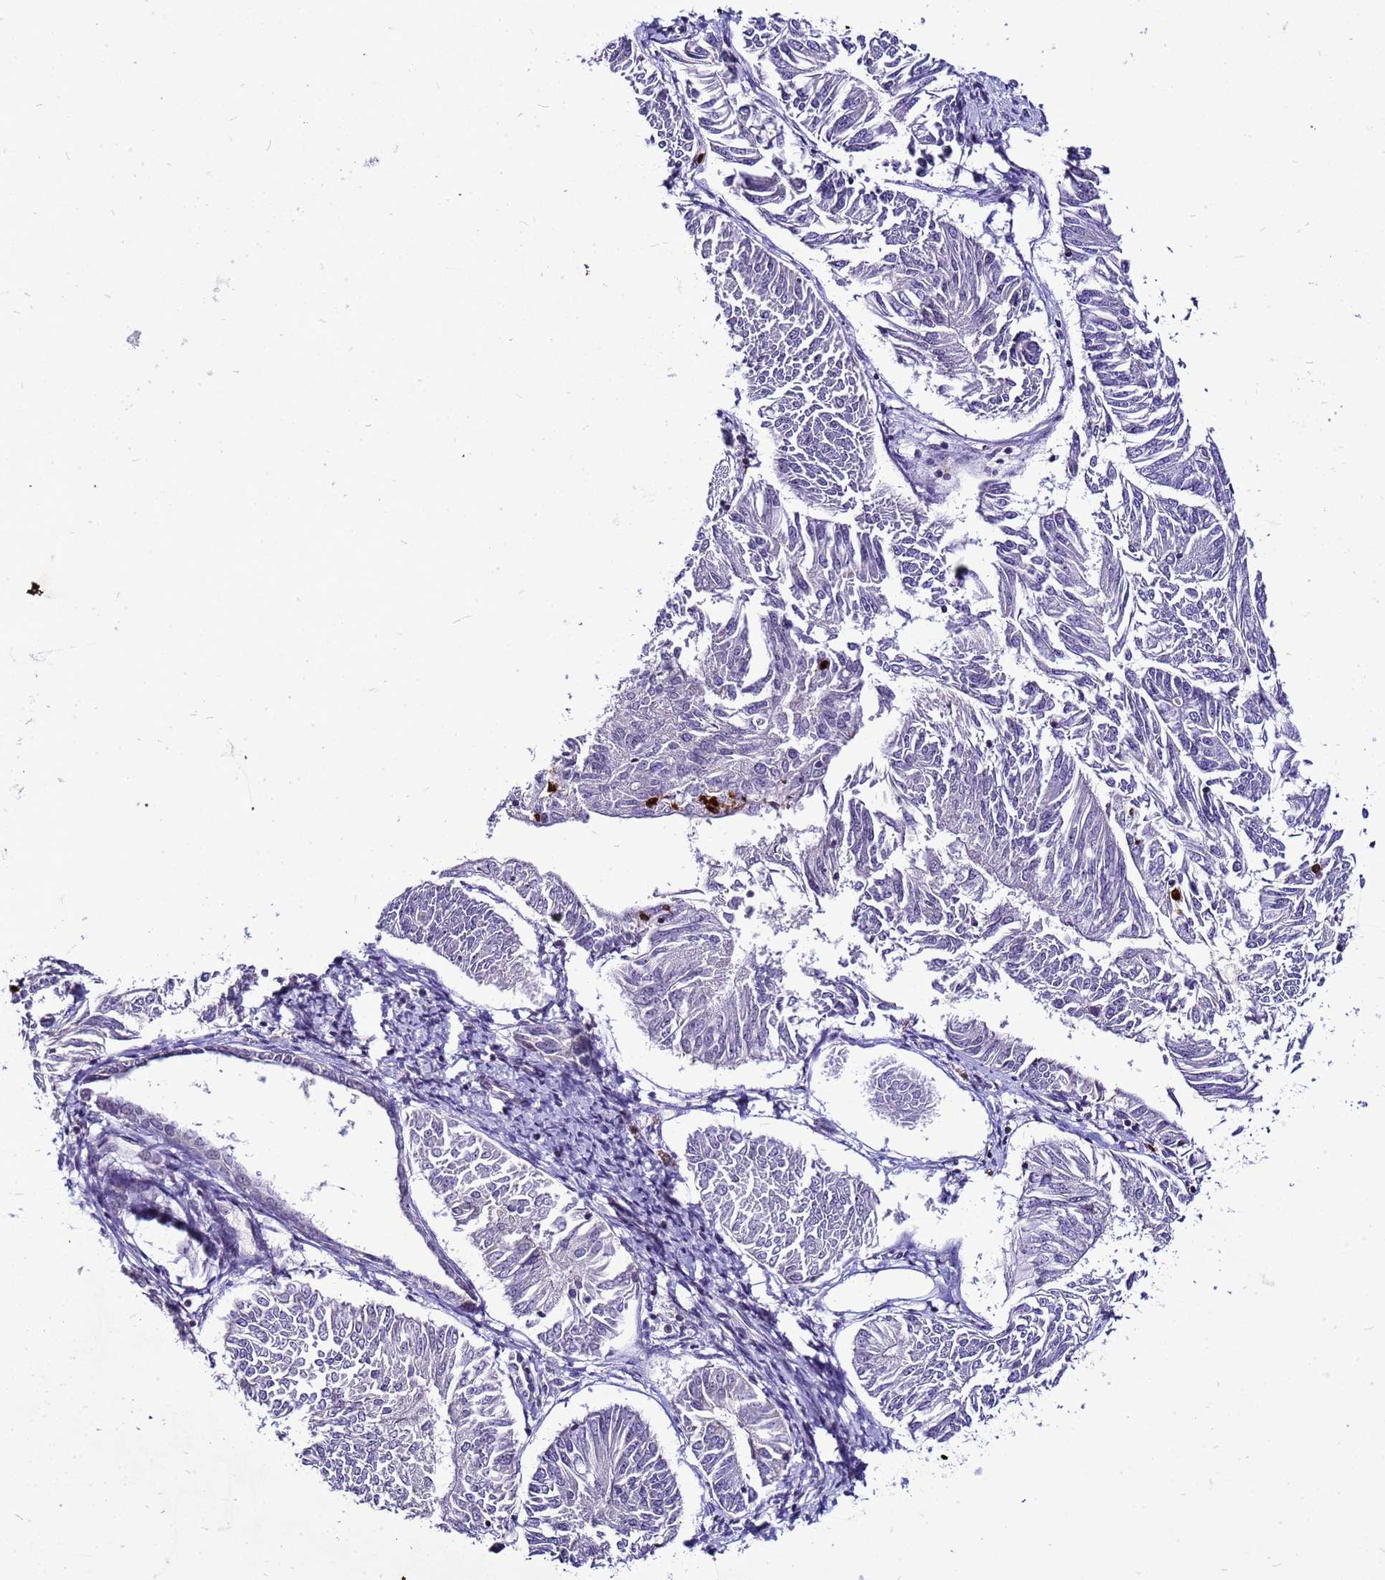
{"staining": {"intensity": "negative", "quantity": "none", "location": "none"}, "tissue": "endometrial cancer", "cell_type": "Tumor cells", "image_type": "cancer", "snomed": [{"axis": "morphology", "description": "Adenocarcinoma, NOS"}, {"axis": "topography", "description": "Endometrium"}], "caption": "Tumor cells show no significant expression in endometrial cancer.", "gene": "VPS4B", "patient": {"sex": "female", "age": 58}}